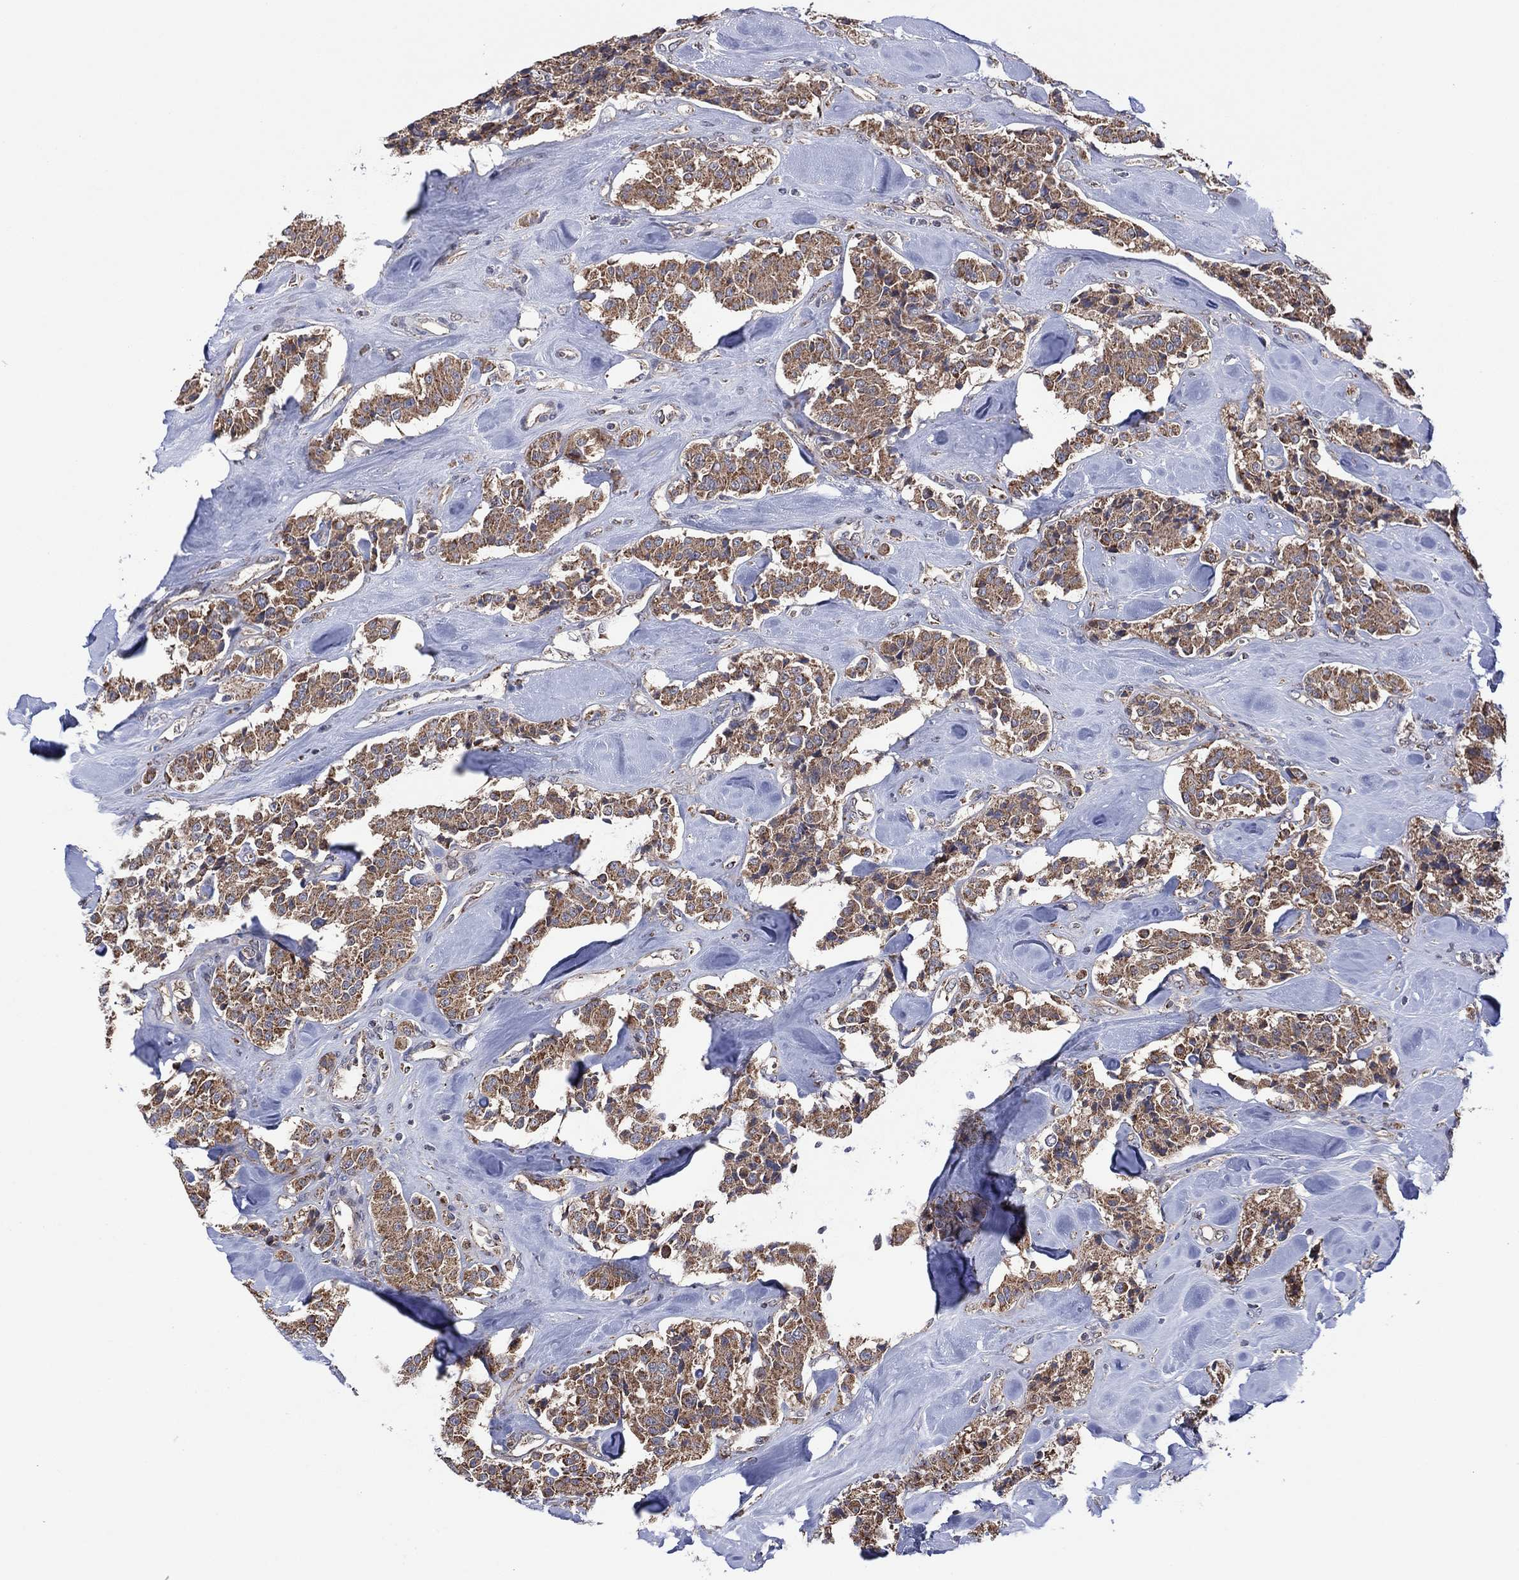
{"staining": {"intensity": "moderate", "quantity": ">75%", "location": "cytoplasmic/membranous"}, "tissue": "carcinoid", "cell_type": "Tumor cells", "image_type": "cancer", "snomed": [{"axis": "morphology", "description": "Carcinoid, malignant, NOS"}, {"axis": "topography", "description": "Pancreas"}], "caption": "Malignant carcinoid stained with IHC shows moderate cytoplasmic/membranous staining in approximately >75% of tumor cells. (DAB (3,3'-diaminobenzidine) = brown stain, brightfield microscopy at high magnification).", "gene": "PIDD1", "patient": {"sex": "male", "age": 41}}